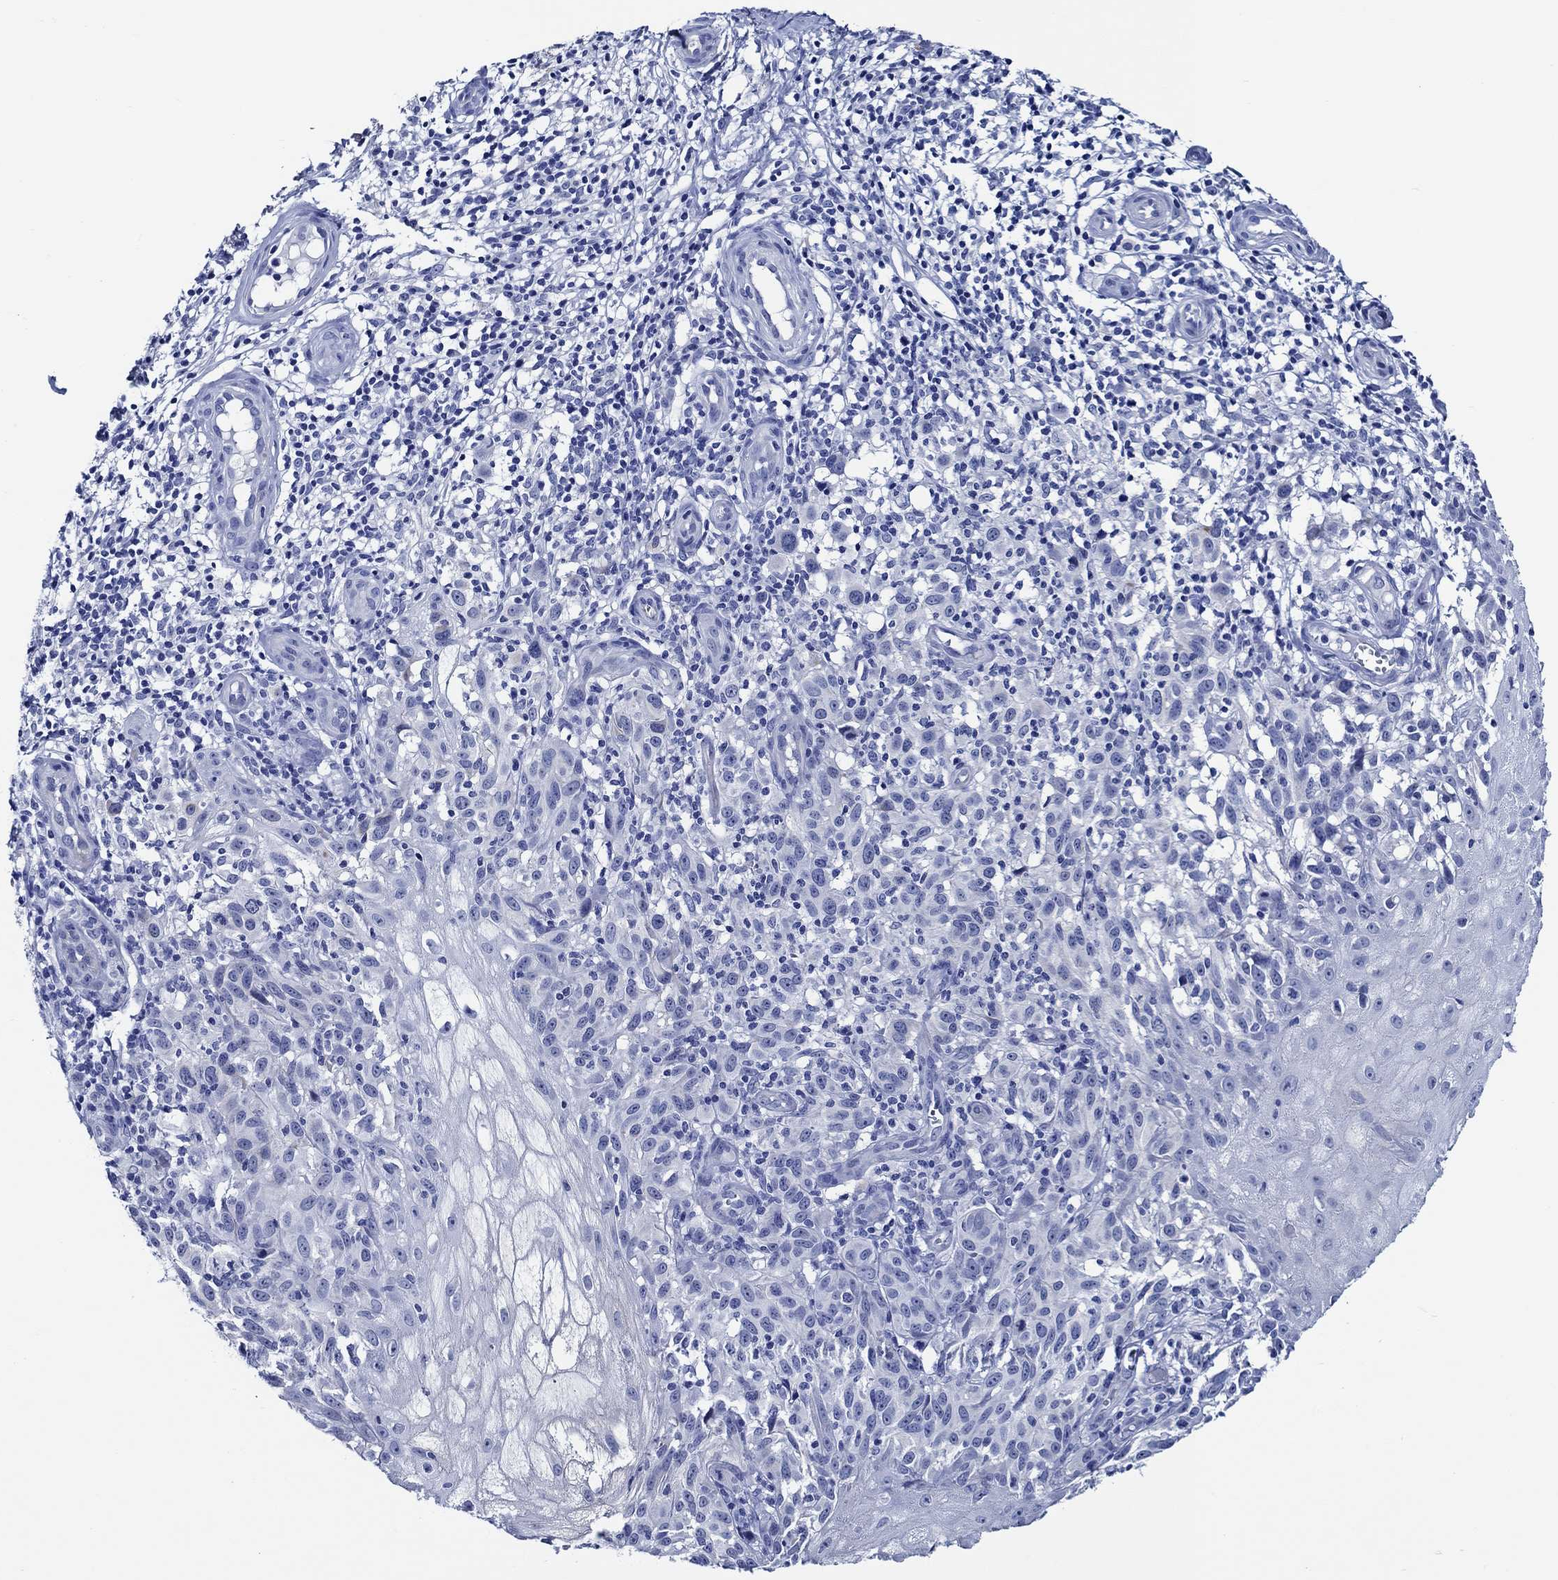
{"staining": {"intensity": "negative", "quantity": "none", "location": "none"}, "tissue": "melanoma", "cell_type": "Tumor cells", "image_type": "cancer", "snomed": [{"axis": "morphology", "description": "Malignant melanoma, NOS"}, {"axis": "topography", "description": "Skin"}], "caption": "The image shows no significant expression in tumor cells of malignant melanoma.", "gene": "WDR62", "patient": {"sex": "female", "age": 53}}